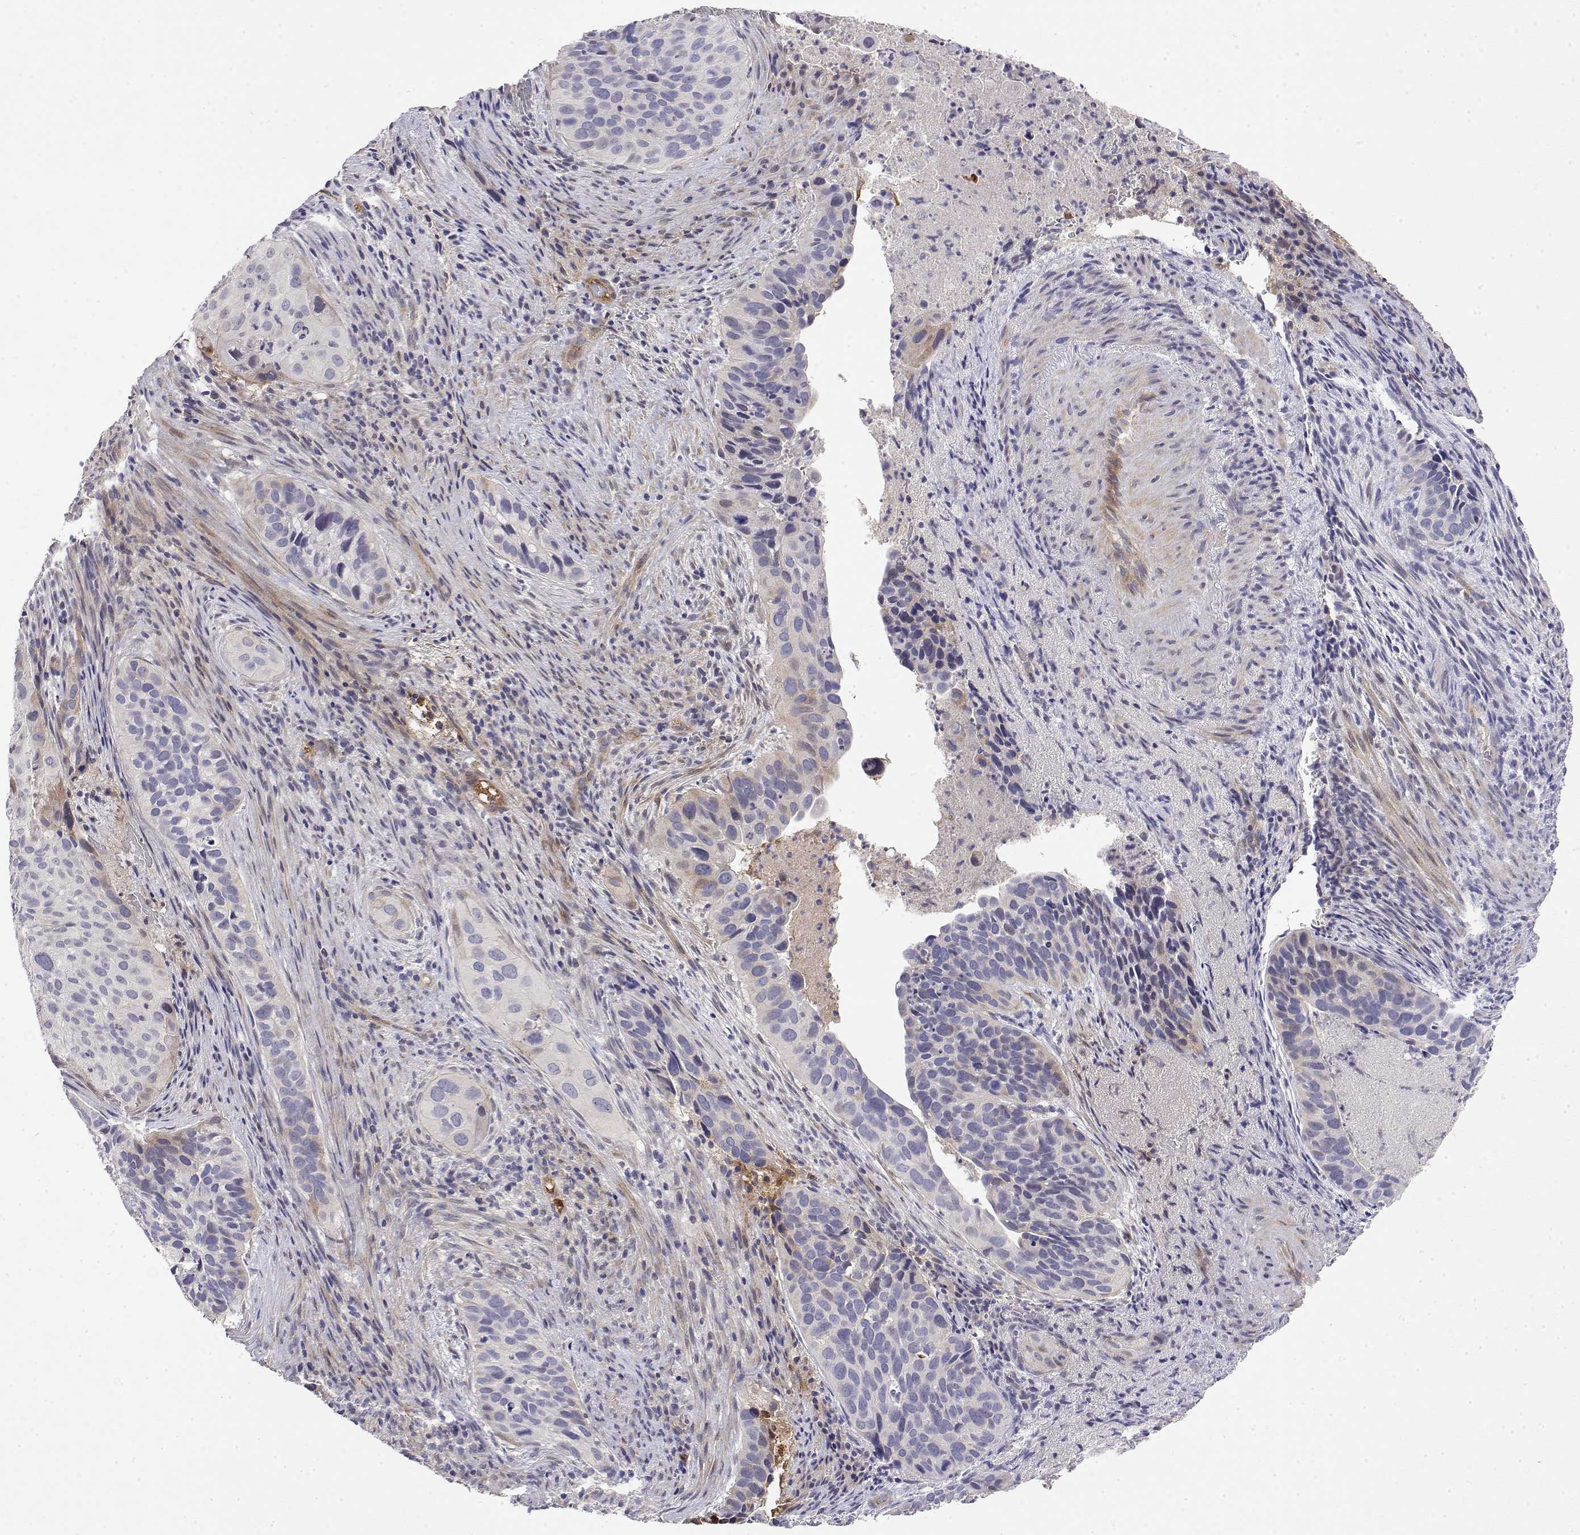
{"staining": {"intensity": "negative", "quantity": "none", "location": "none"}, "tissue": "cervical cancer", "cell_type": "Tumor cells", "image_type": "cancer", "snomed": [{"axis": "morphology", "description": "Squamous cell carcinoma, NOS"}, {"axis": "topography", "description": "Cervix"}], "caption": "An immunohistochemistry (IHC) image of cervical squamous cell carcinoma is shown. There is no staining in tumor cells of cervical squamous cell carcinoma.", "gene": "GGACT", "patient": {"sex": "female", "age": 38}}